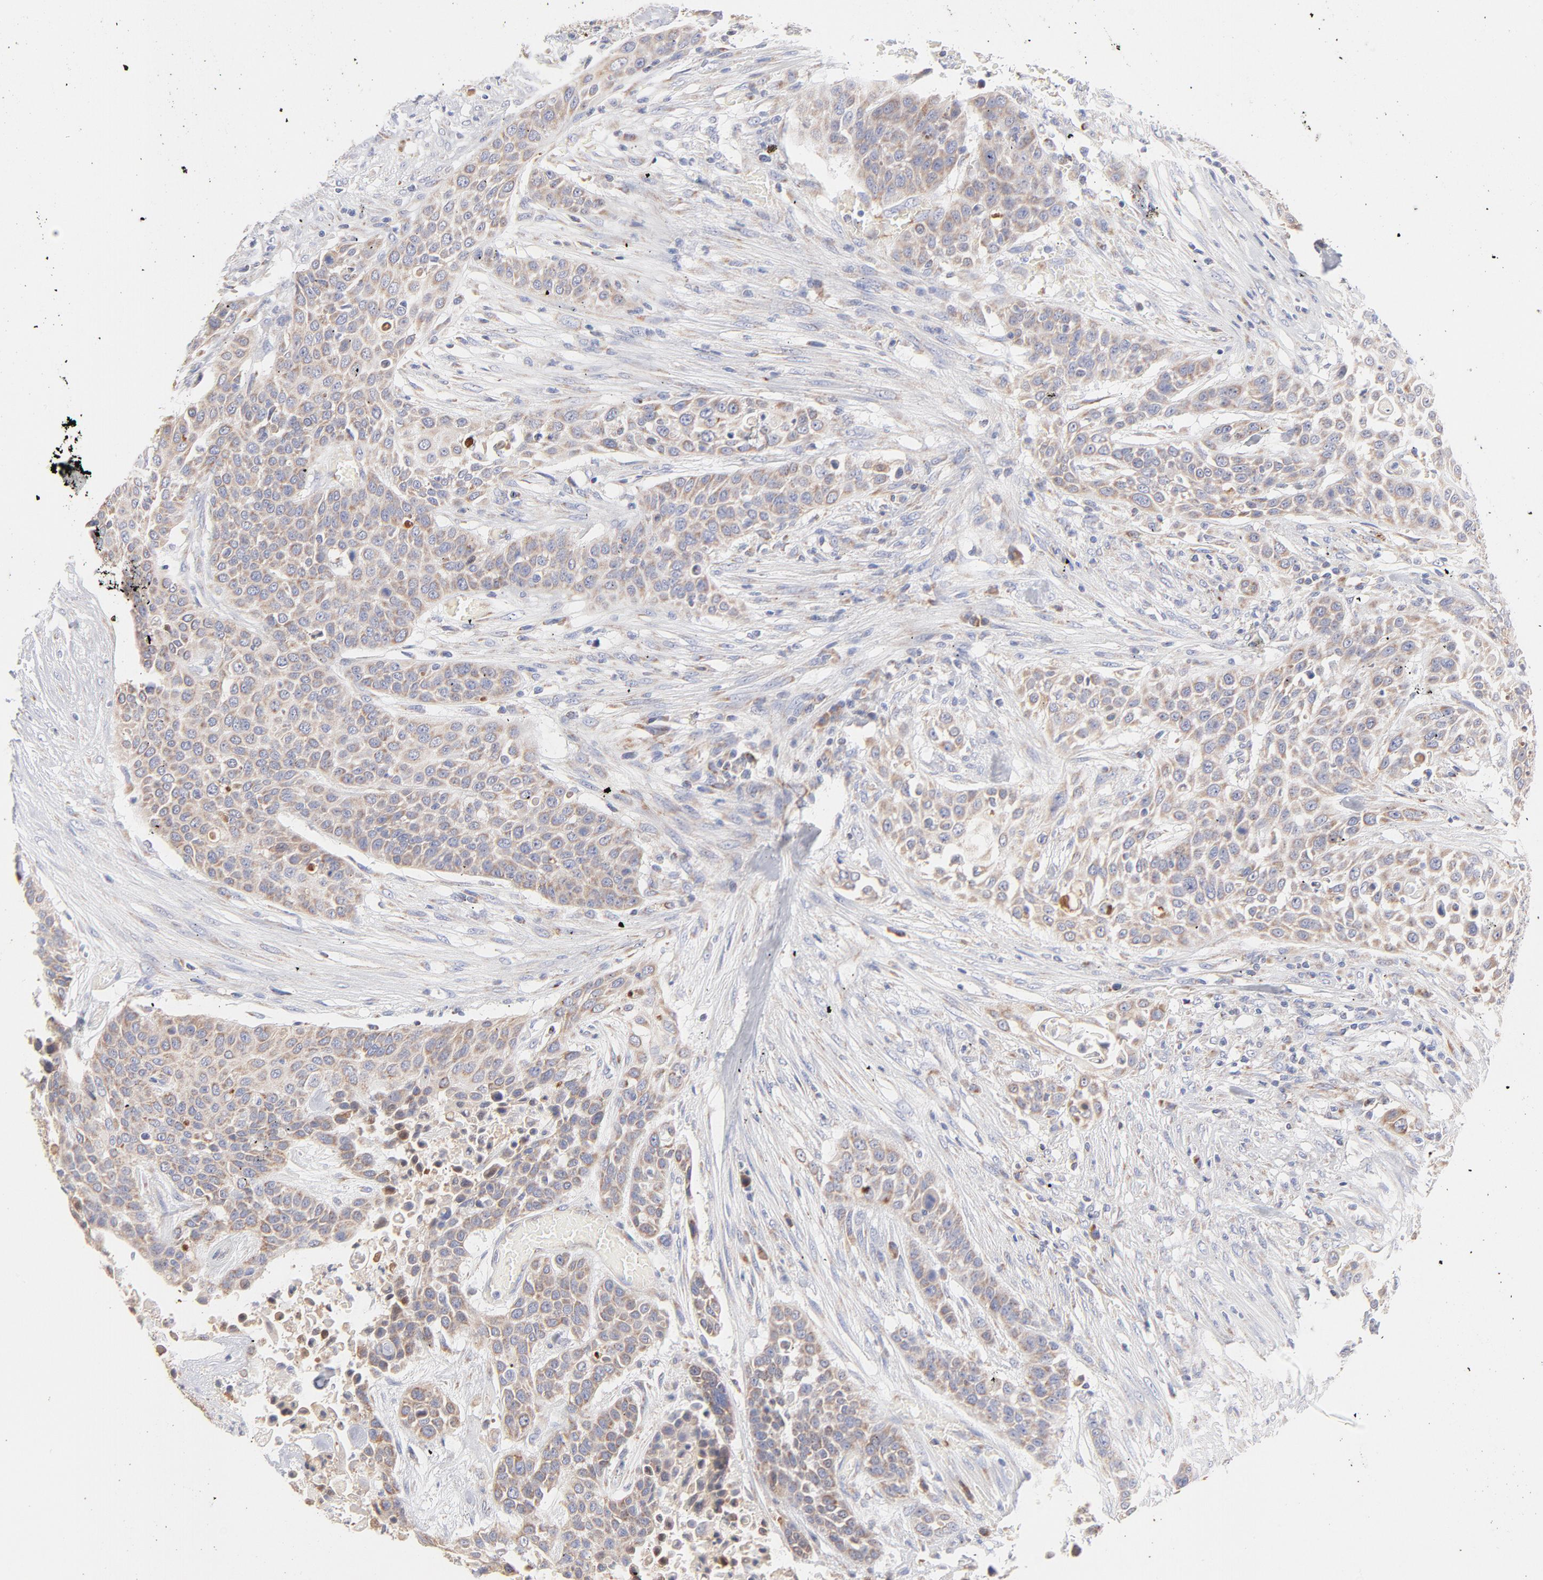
{"staining": {"intensity": "moderate", "quantity": ">75%", "location": "cytoplasmic/membranous"}, "tissue": "urothelial cancer", "cell_type": "Tumor cells", "image_type": "cancer", "snomed": [{"axis": "morphology", "description": "Urothelial carcinoma, High grade"}, {"axis": "topography", "description": "Urinary bladder"}], "caption": "Immunohistochemical staining of high-grade urothelial carcinoma exhibits medium levels of moderate cytoplasmic/membranous protein positivity in approximately >75% of tumor cells. Using DAB (3,3'-diaminobenzidine) (brown) and hematoxylin (blue) stains, captured at high magnification using brightfield microscopy.", "gene": "TIMM8A", "patient": {"sex": "male", "age": 74}}